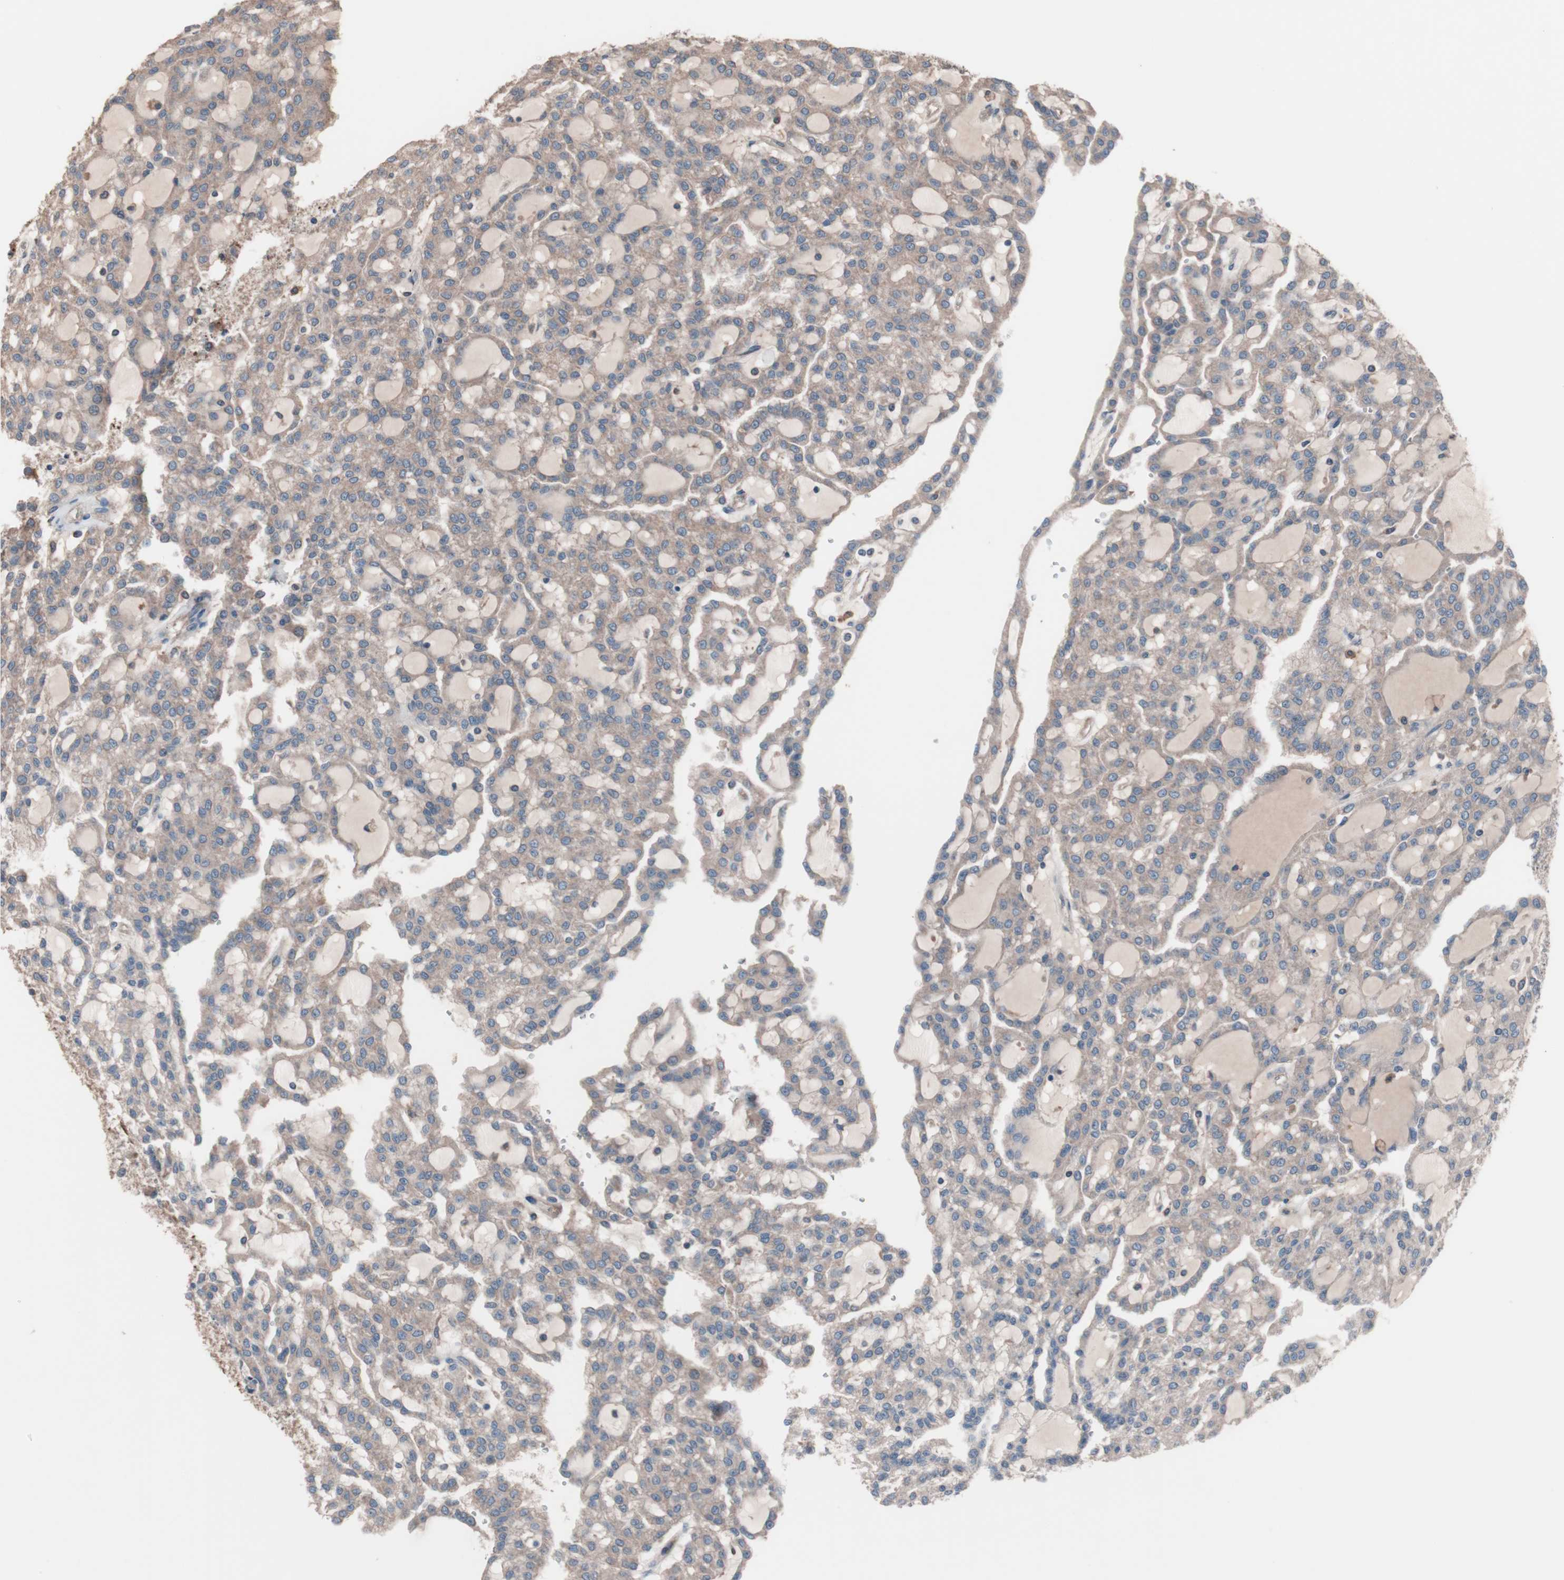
{"staining": {"intensity": "weak", "quantity": "25%-75%", "location": "cytoplasmic/membranous"}, "tissue": "renal cancer", "cell_type": "Tumor cells", "image_type": "cancer", "snomed": [{"axis": "morphology", "description": "Adenocarcinoma, NOS"}, {"axis": "topography", "description": "Kidney"}], "caption": "This micrograph displays renal adenocarcinoma stained with immunohistochemistry (IHC) to label a protein in brown. The cytoplasmic/membranous of tumor cells show weak positivity for the protein. Nuclei are counter-stained blue.", "gene": "ATG7", "patient": {"sex": "male", "age": 63}}